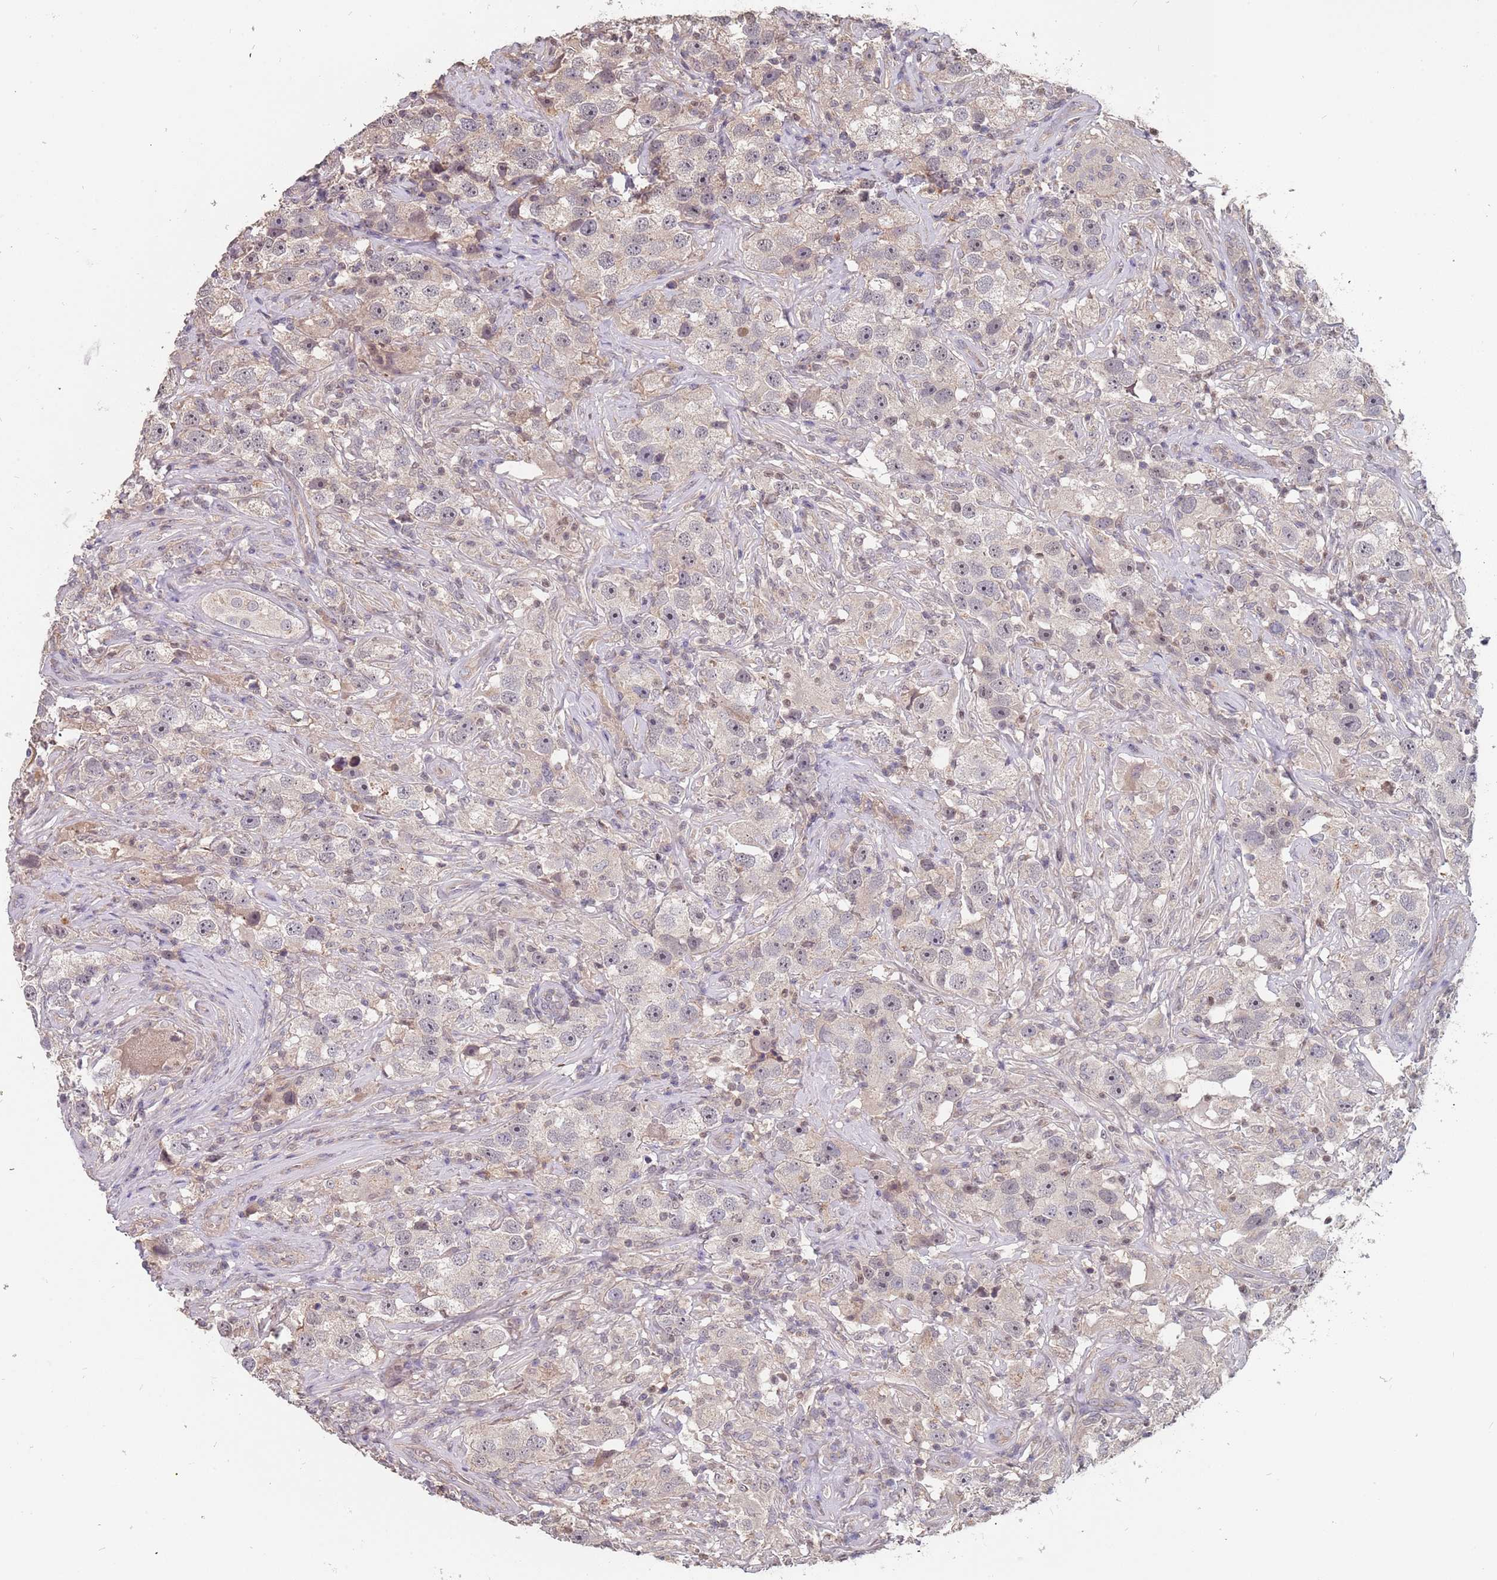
{"staining": {"intensity": "negative", "quantity": "none", "location": "none"}, "tissue": "testis cancer", "cell_type": "Tumor cells", "image_type": "cancer", "snomed": [{"axis": "morphology", "description": "Seminoma, NOS"}, {"axis": "topography", "description": "Testis"}], "caption": "DAB (3,3'-diaminobenzidine) immunohistochemical staining of human testis cancer (seminoma) shows no significant positivity in tumor cells.", "gene": "TCEANC2", "patient": {"sex": "male", "age": 49}}